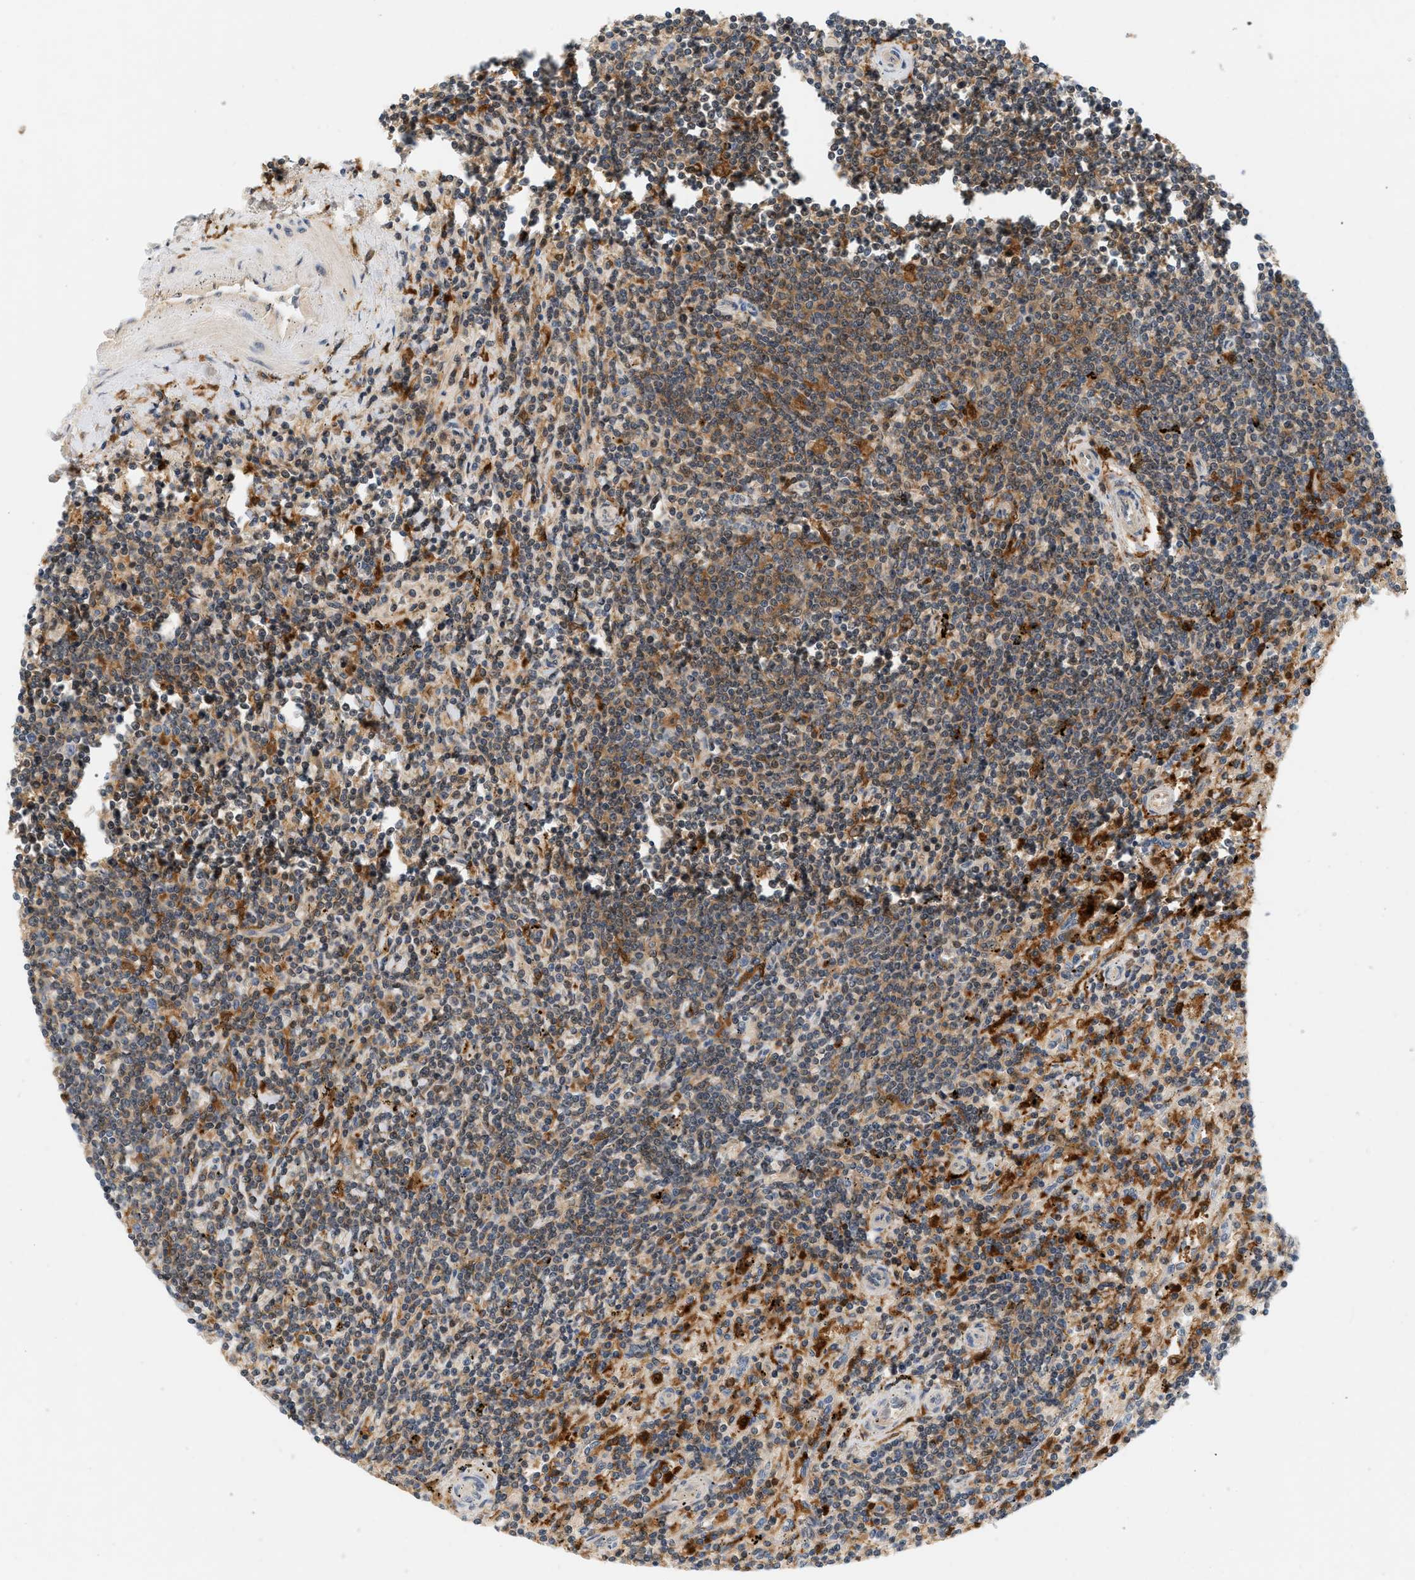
{"staining": {"intensity": "moderate", "quantity": "25%-75%", "location": "cytoplasmic/membranous"}, "tissue": "lymphoma", "cell_type": "Tumor cells", "image_type": "cancer", "snomed": [{"axis": "morphology", "description": "Malignant lymphoma, non-Hodgkin's type, Low grade"}, {"axis": "topography", "description": "Spleen"}], "caption": "High-magnification brightfield microscopy of low-grade malignant lymphoma, non-Hodgkin's type stained with DAB (brown) and counterstained with hematoxylin (blue). tumor cells exhibit moderate cytoplasmic/membranous staining is seen in approximately25%-75% of cells.", "gene": "PYCARD", "patient": {"sex": "male", "age": 76}}